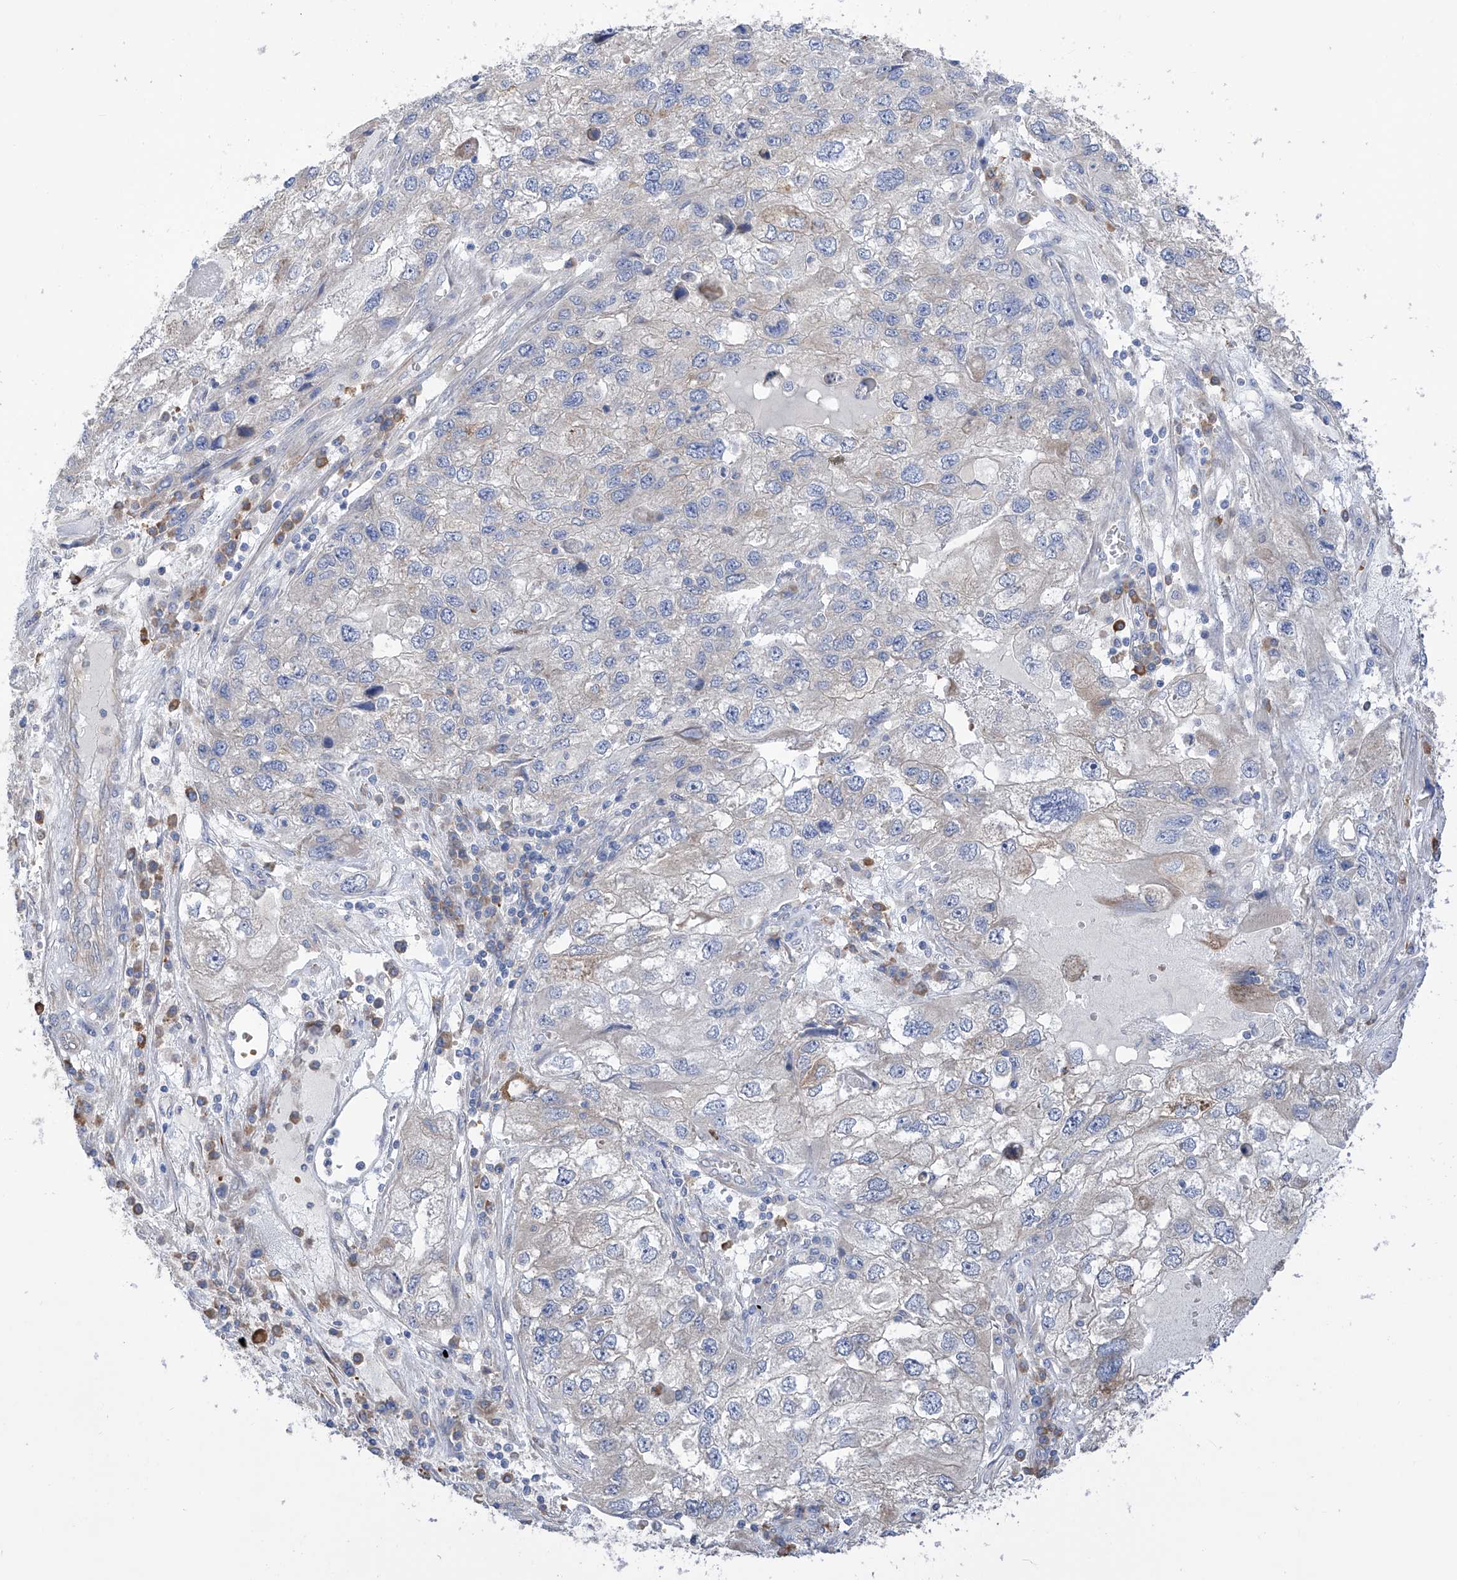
{"staining": {"intensity": "weak", "quantity": "<25%", "location": "cytoplasmic/membranous"}, "tissue": "endometrial cancer", "cell_type": "Tumor cells", "image_type": "cancer", "snomed": [{"axis": "morphology", "description": "Adenocarcinoma, NOS"}, {"axis": "topography", "description": "Endometrium"}], "caption": "DAB immunohistochemical staining of endometrial cancer demonstrates no significant staining in tumor cells.", "gene": "NFATC4", "patient": {"sex": "female", "age": 49}}